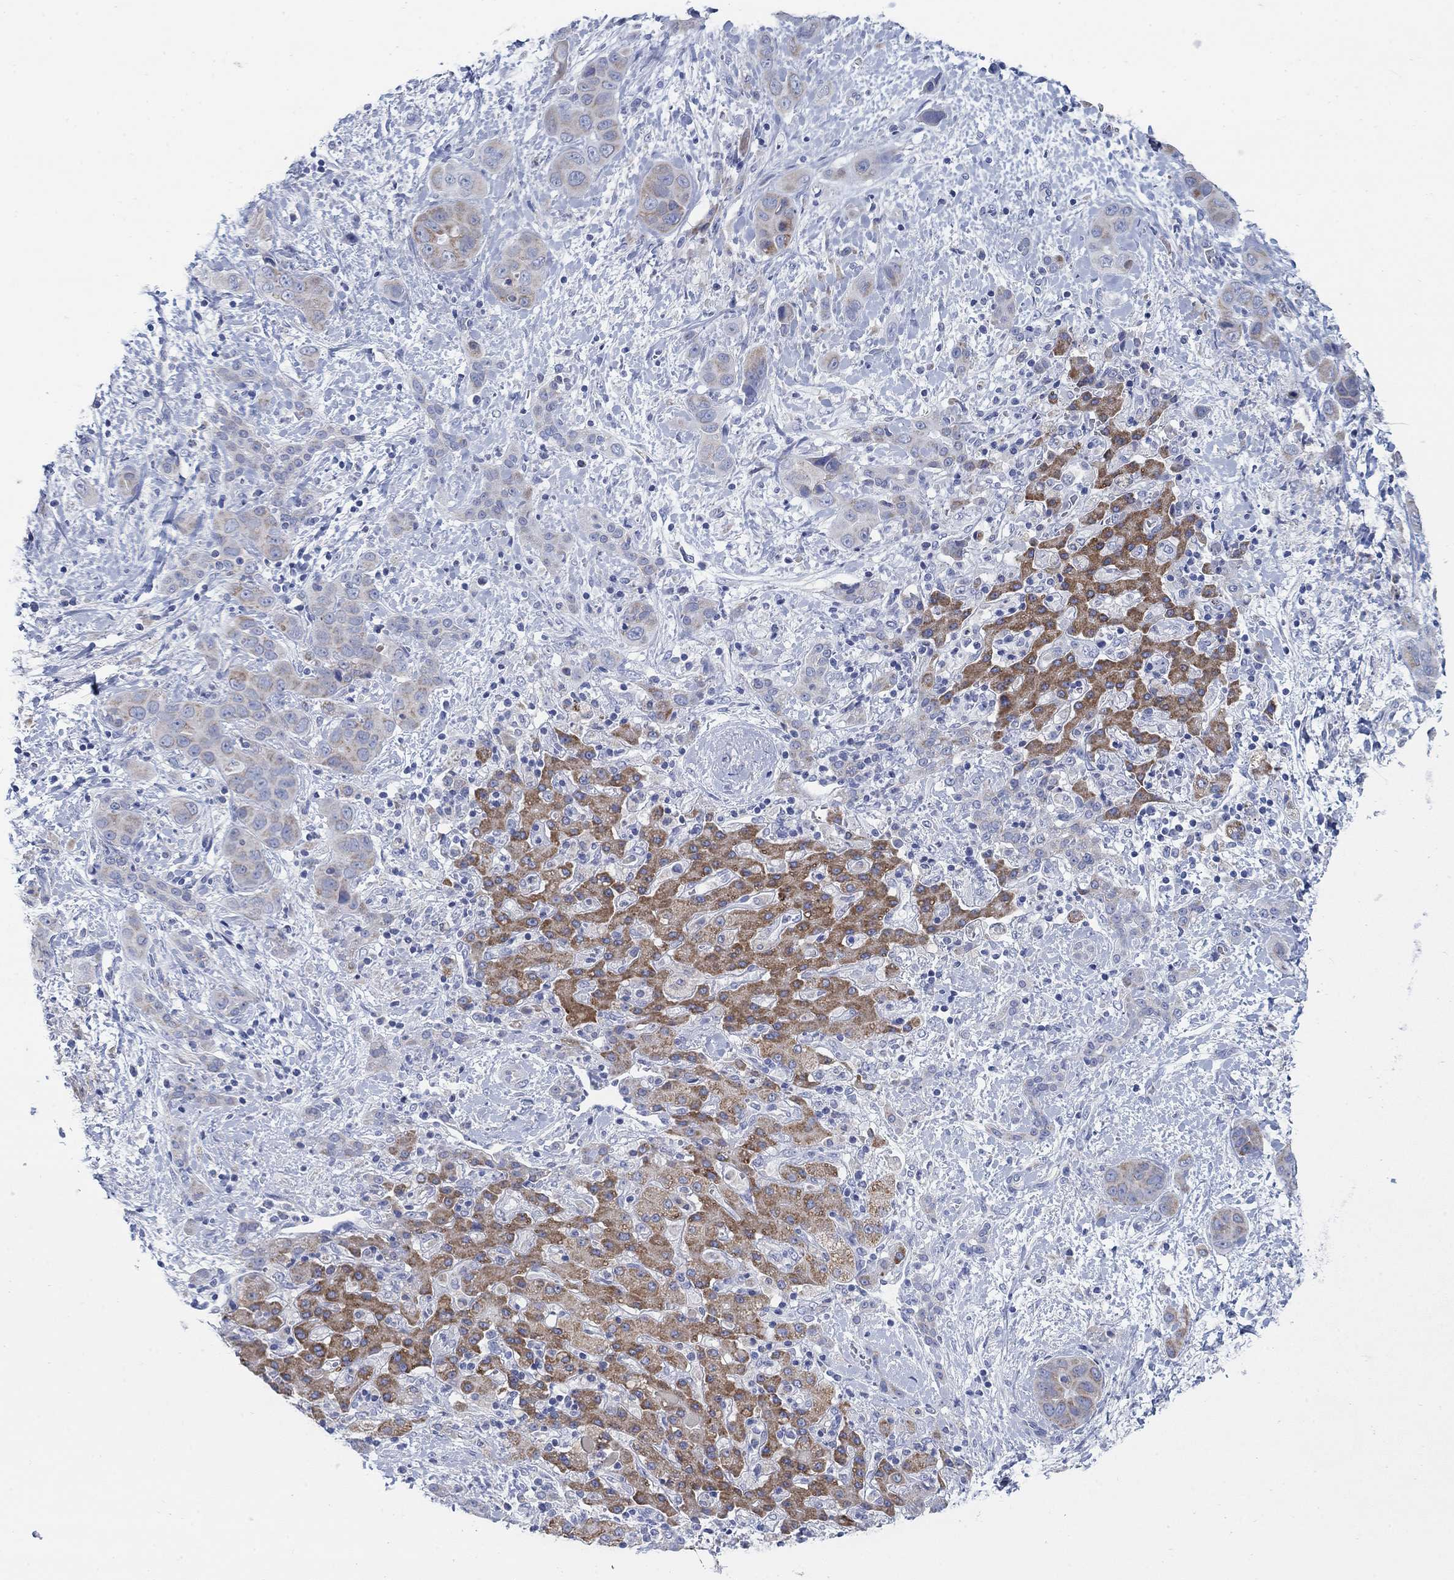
{"staining": {"intensity": "strong", "quantity": "25%-75%", "location": "cytoplasmic/membranous"}, "tissue": "liver cancer", "cell_type": "Tumor cells", "image_type": "cancer", "snomed": [{"axis": "morphology", "description": "Cholangiocarcinoma"}, {"axis": "topography", "description": "Liver"}], "caption": "Tumor cells demonstrate strong cytoplasmic/membranous staining in about 25%-75% of cells in liver cholangiocarcinoma.", "gene": "SCCPDH", "patient": {"sex": "female", "age": 52}}